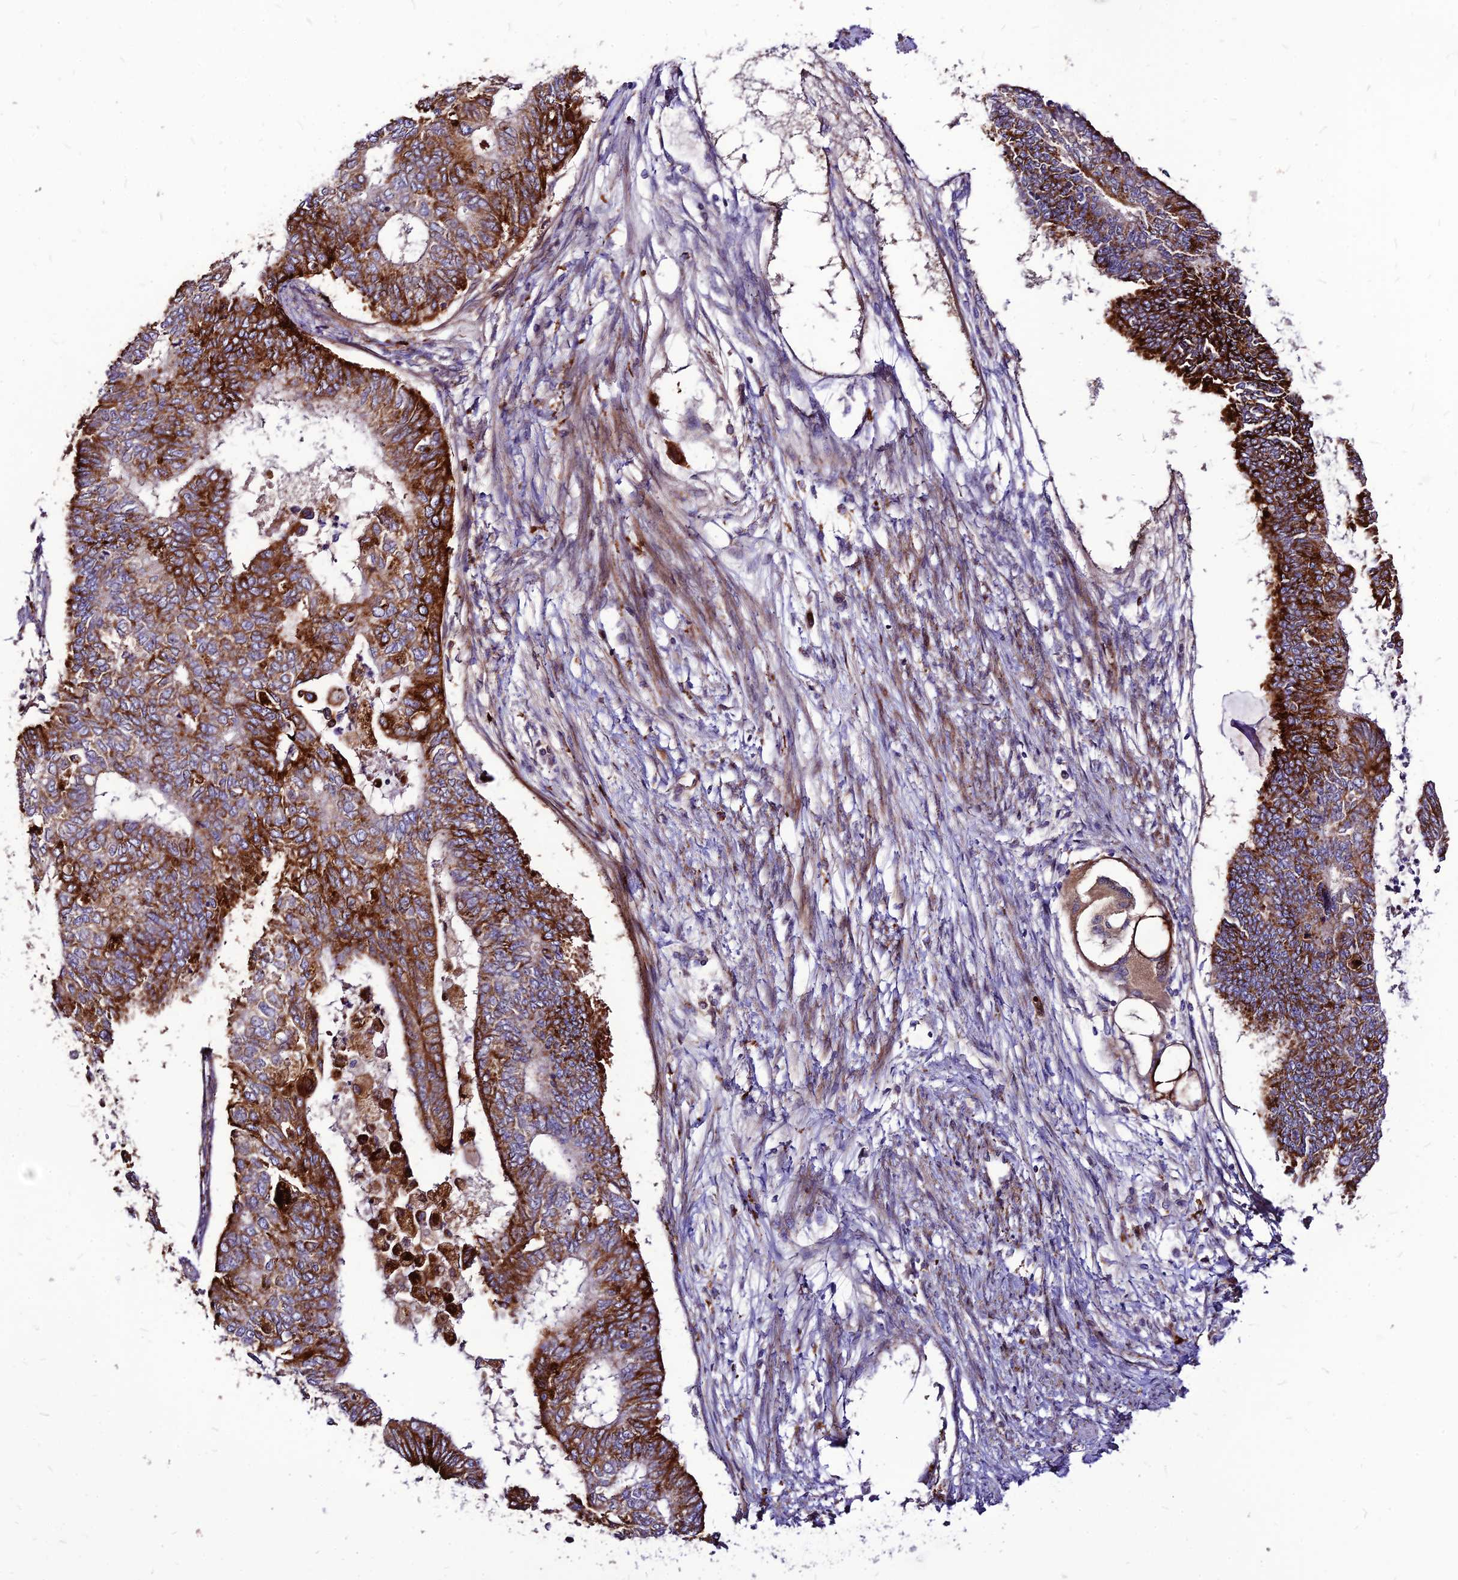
{"staining": {"intensity": "strong", "quantity": ">75%", "location": "cytoplasmic/membranous"}, "tissue": "endometrial cancer", "cell_type": "Tumor cells", "image_type": "cancer", "snomed": [{"axis": "morphology", "description": "Adenocarcinoma, NOS"}, {"axis": "topography", "description": "Endometrium"}], "caption": "This is a micrograph of IHC staining of adenocarcinoma (endometrial), which shows strong positivity in the cytoplasmic/membranous of tumor cells.", "gene": "RIMOC1", "patient": {"sex": "female", "age": 68}}